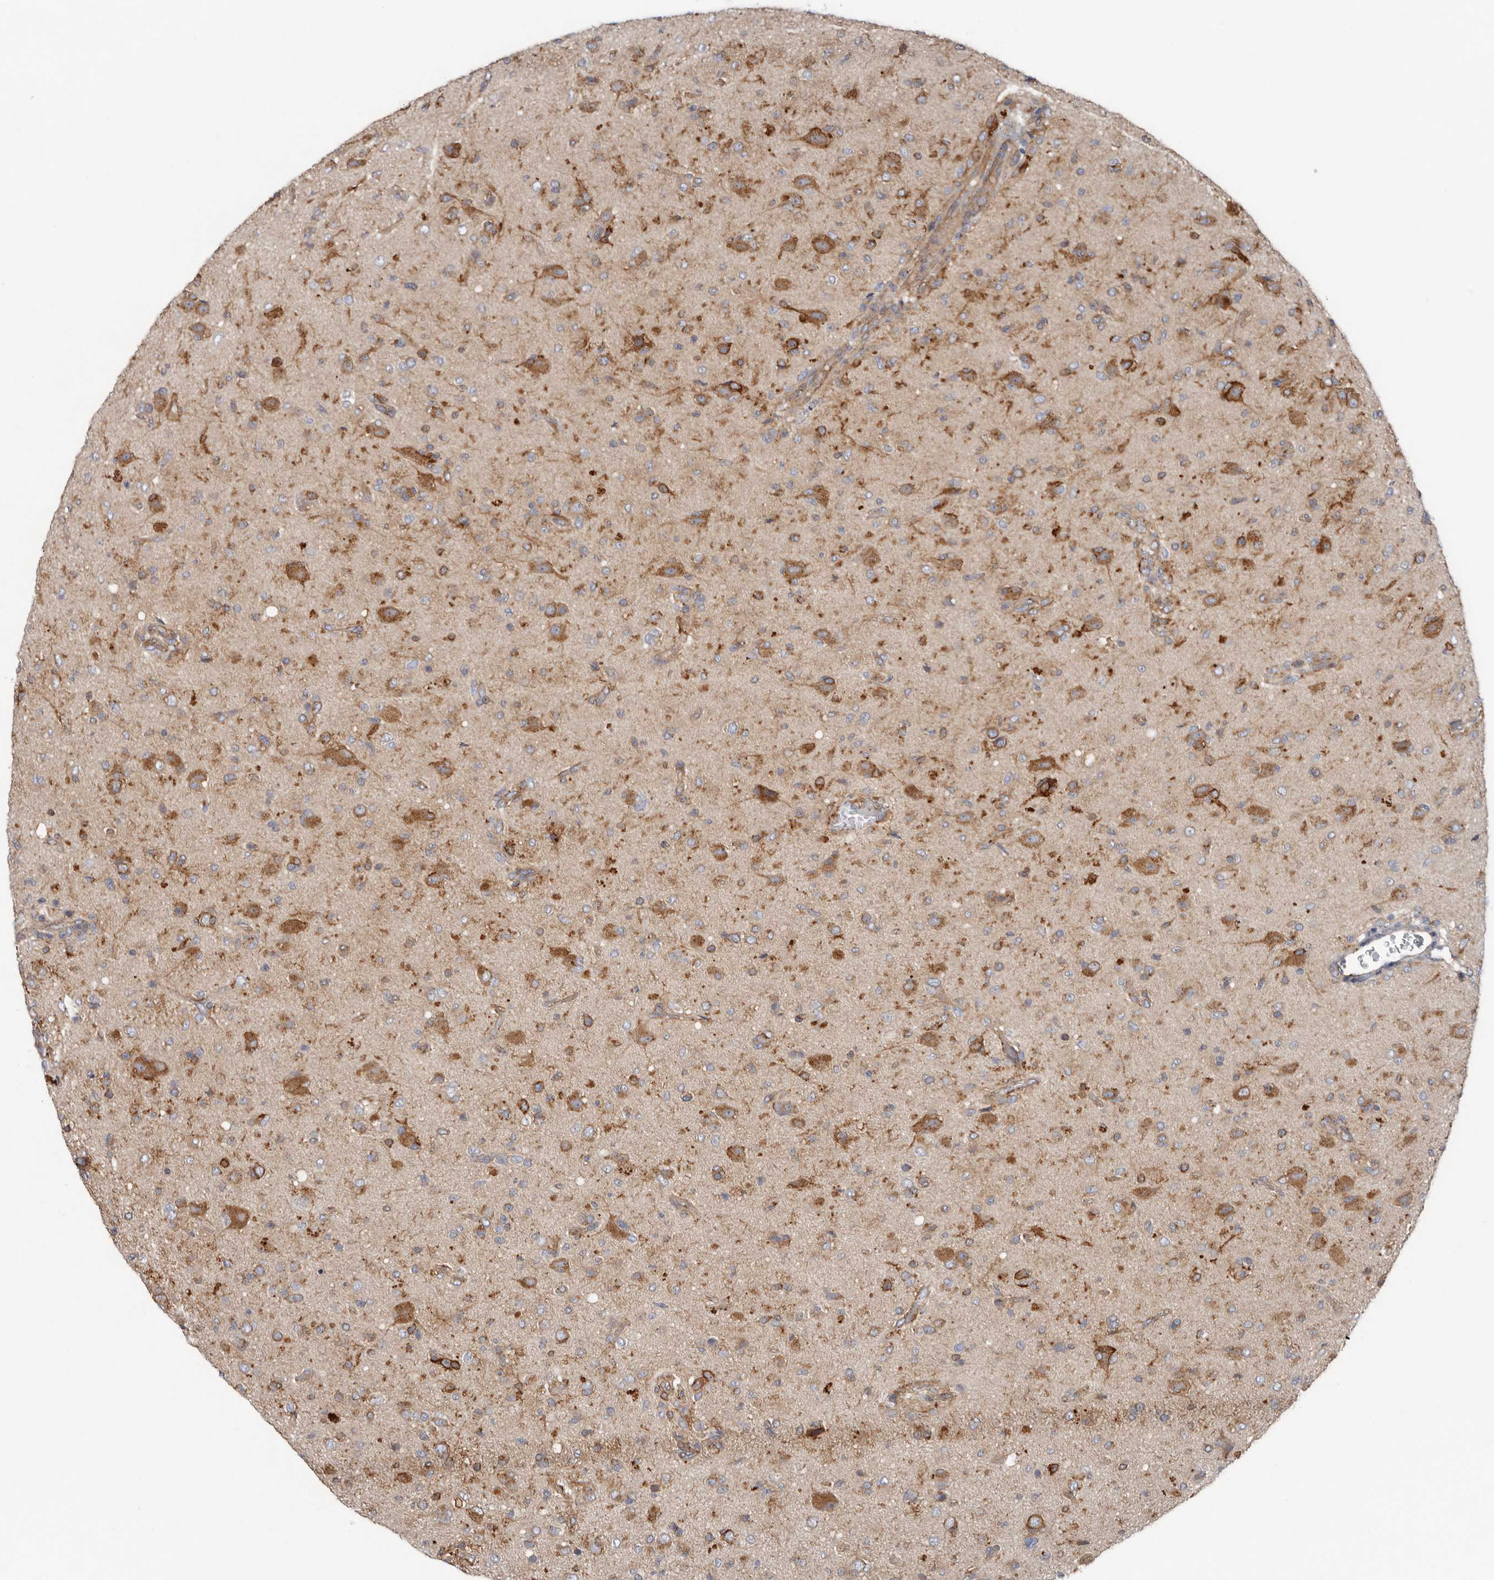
{"staining": {"intensity": "moderate", "quantity": "25%-75%", "location": "cytoplasmic/membranous"}, "tissue": "glioma", "cell_type": "Tumor cells", "image_type": "cancer", "snomed": [{"axis": "morphology", "description": "Glioma, malignant, High grade"}, {"axis": "topography", "description": "Brain"}], "caption": "A brown stain labels moderate cytoplasmic/membranous positivity of a protein in human malignant glioma (high-grade) tumor cells.", "gene": "LUZP1", "patient": {"sex": "female", "age": 57}}